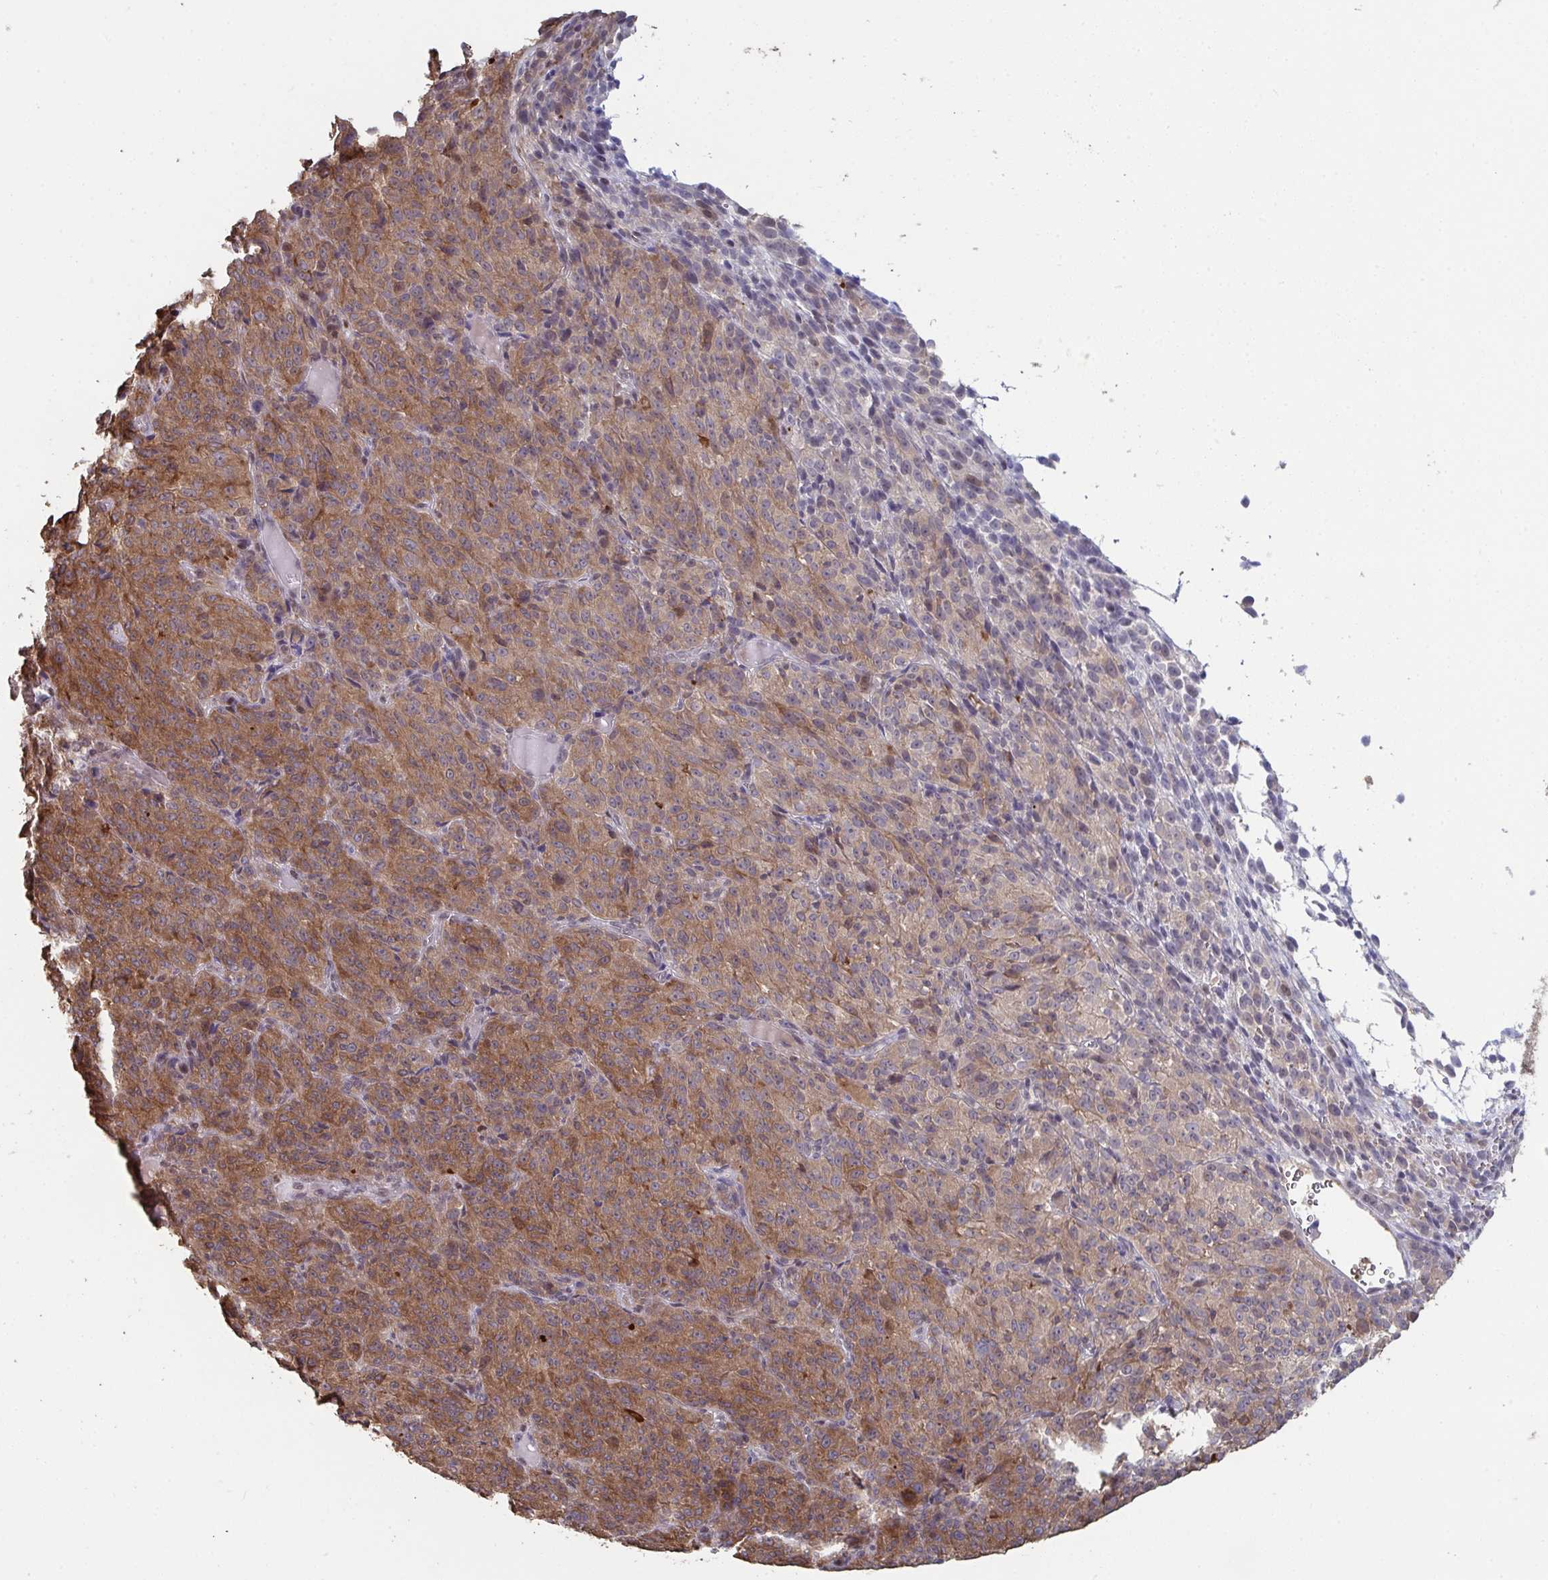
{"staining": {"intensity": "moderate", "quantity": "25%-75%", "location": "cytoplasmic/membranous"}, "tissue": "melanoma", "cell_type": "Tumor cells", "image_type": "cancer", "snomed": [{"axis": "morphology", "description": "Malignant melanoma, Metastatic site"}, {"axis": "topography", "description": "Brain"}], "caption": "An immunohistochemistry (IHC) micrograph of neoplastic tissue is shown. Protein staining in brown highlights moderate cytoplasmic/membranous positivity in malignant melanoma (metastatic site) within tumor cells.", "gene": "ACD", "patient": {"sex": "female", "age": 56}}